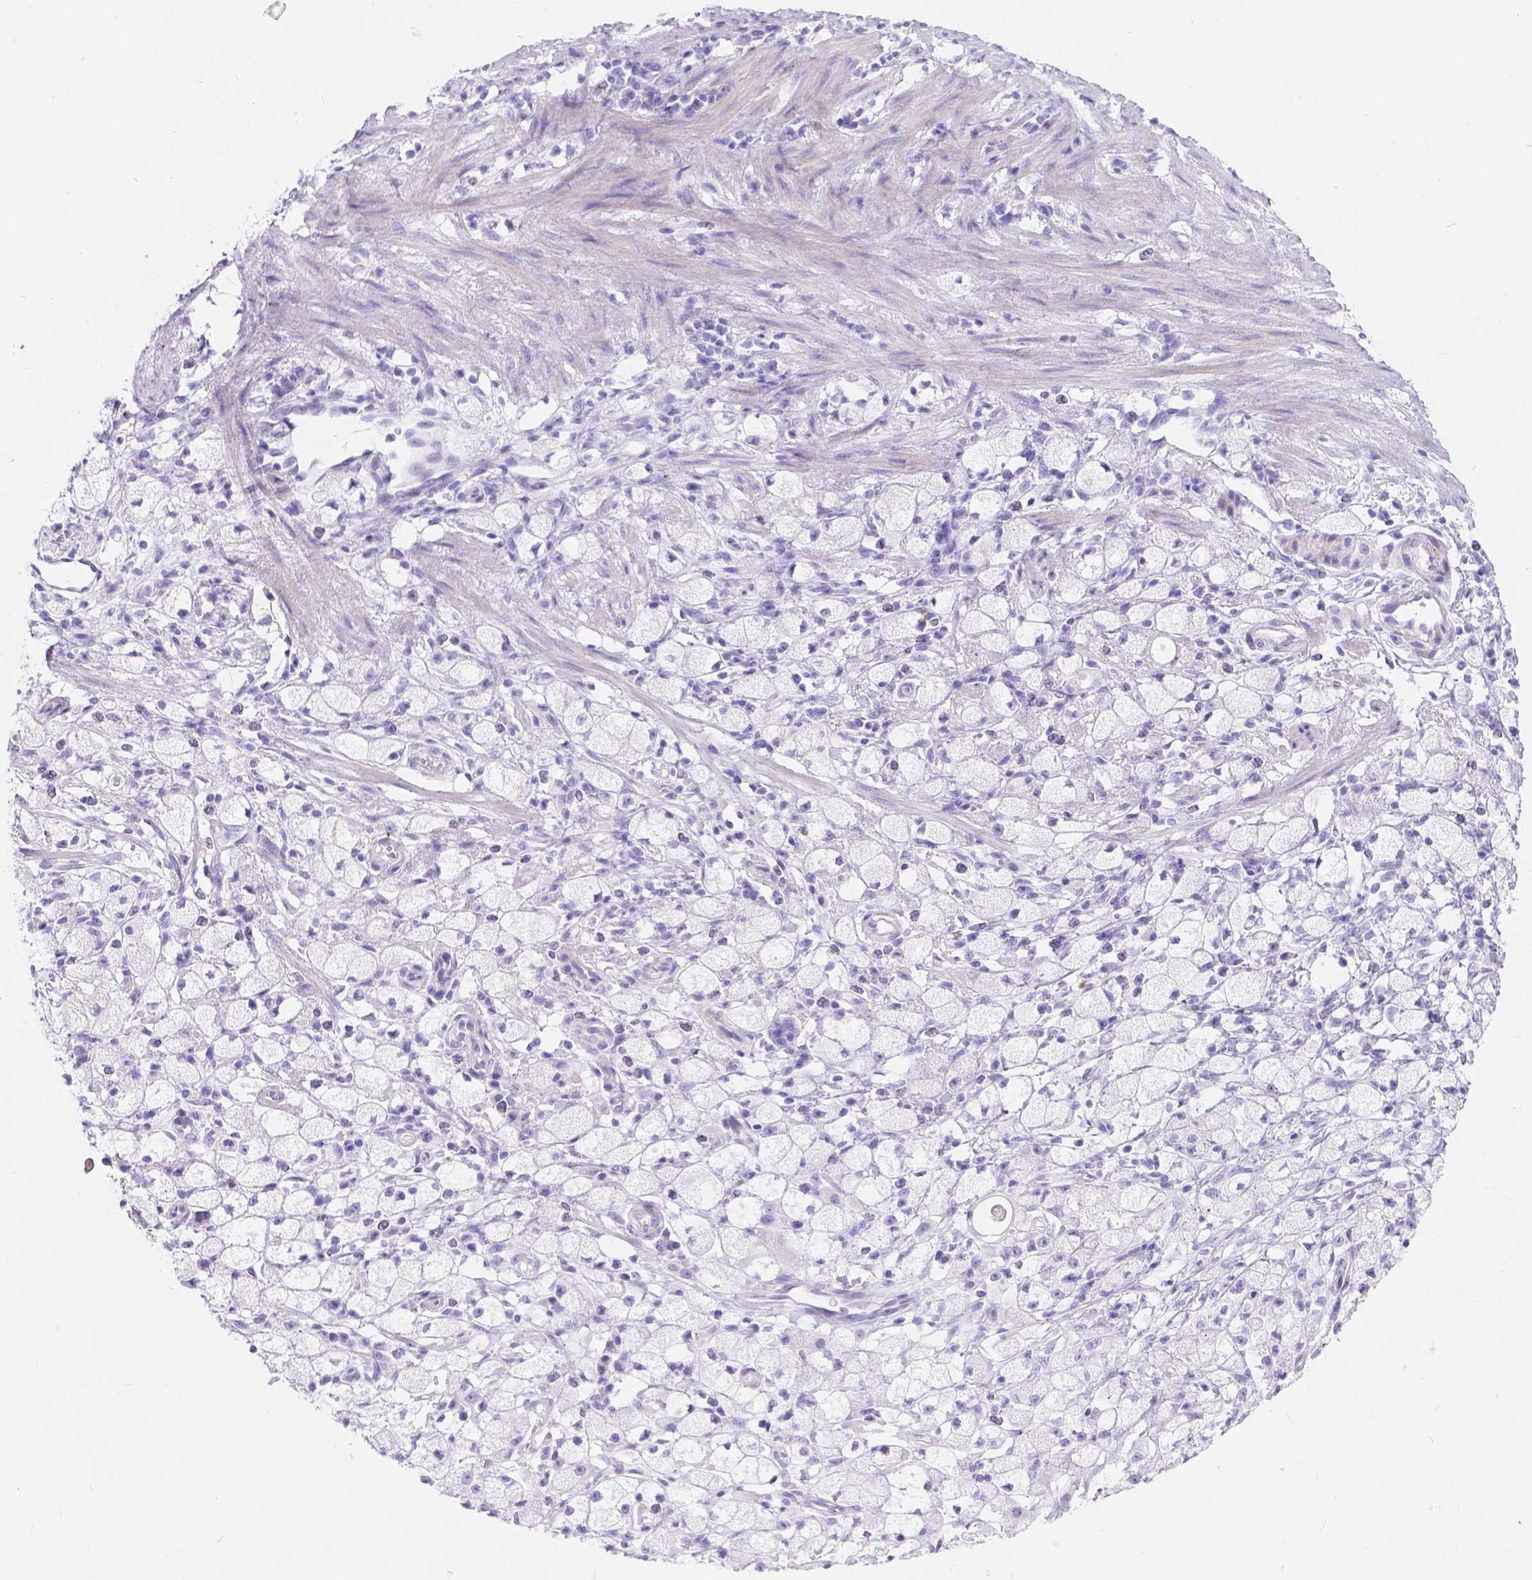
{"staining": {"intensity": "negative", "quantity": "none", "location": "none"}, "tissue": "stomach cancer", "cell_type": "Tumor cells", "image_type": "cancer", "snomed": [{"axis": "morphology", "description": "Adenocarcinoma, NOS"}, {"axis": "topography", "description": "Stomach"}], "caption": "An immunohistochemistry histopathology image of stomach adenocarcinoma is shown. There is no staining in tumor cells of stomach adenocarcinoma.", "gene": "KLHL10", "patient": {"sex": "male", "age": 58}}